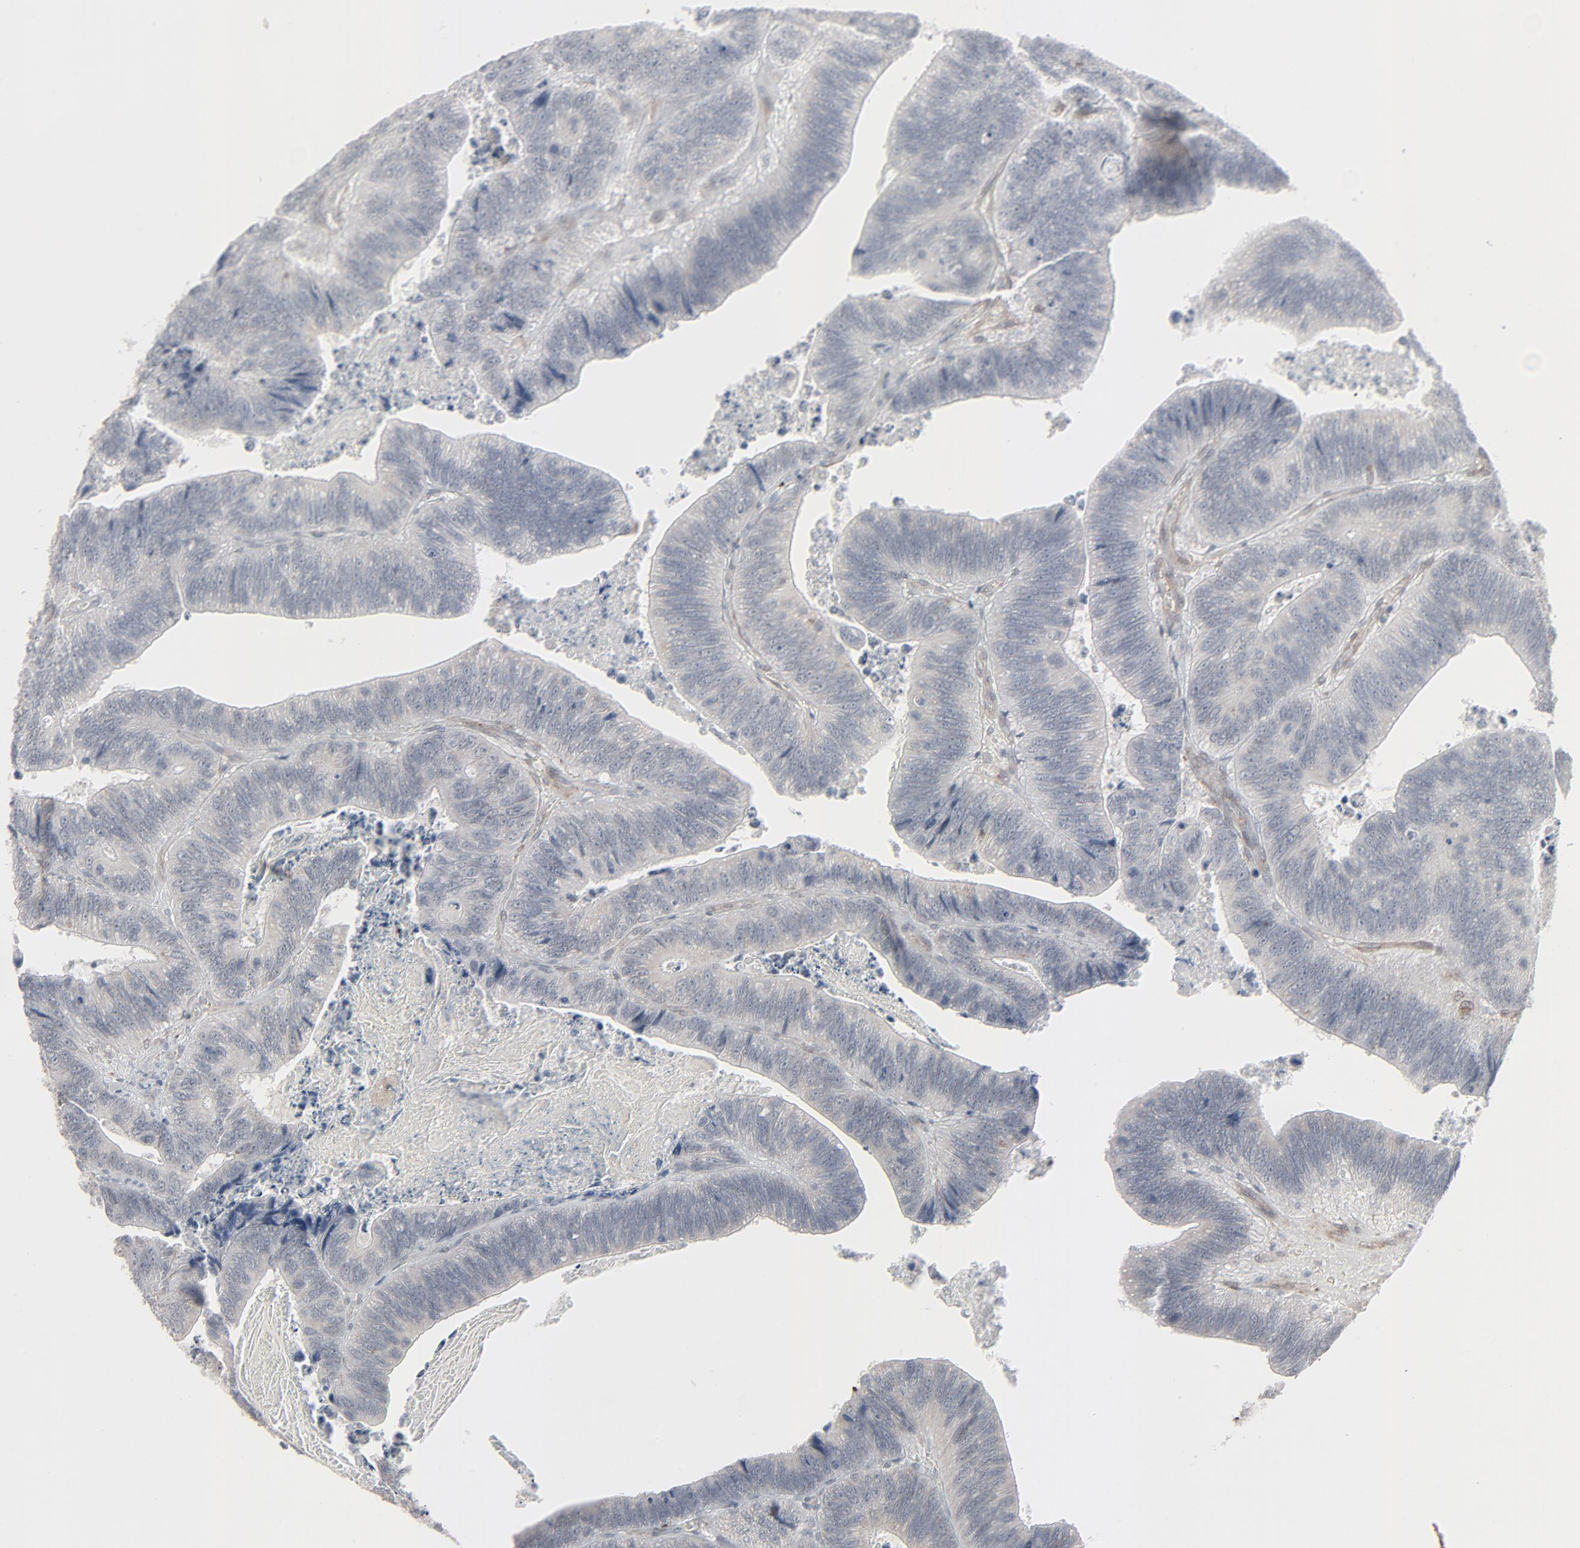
{"staining": {"intensity": "negative", "quantity": "none", "location": "none"}, "tissue": "colorectal cancer", "cell_type": "Tumor cells", "image_type": "cancer", "snomed": [{"axis": "morphology", "description": "Adenocarcinoma, NOS"}, {"axis": "topography", "description": "Colon"}], "caption": "A high-resolution histopathology image shows immunohistochemistry staining of adenocarcinoma (colorectal), which displays no significant staining in tumor cells.", "gene": "NEUROD1", "patient": {"sex": "male", "age": 72}}